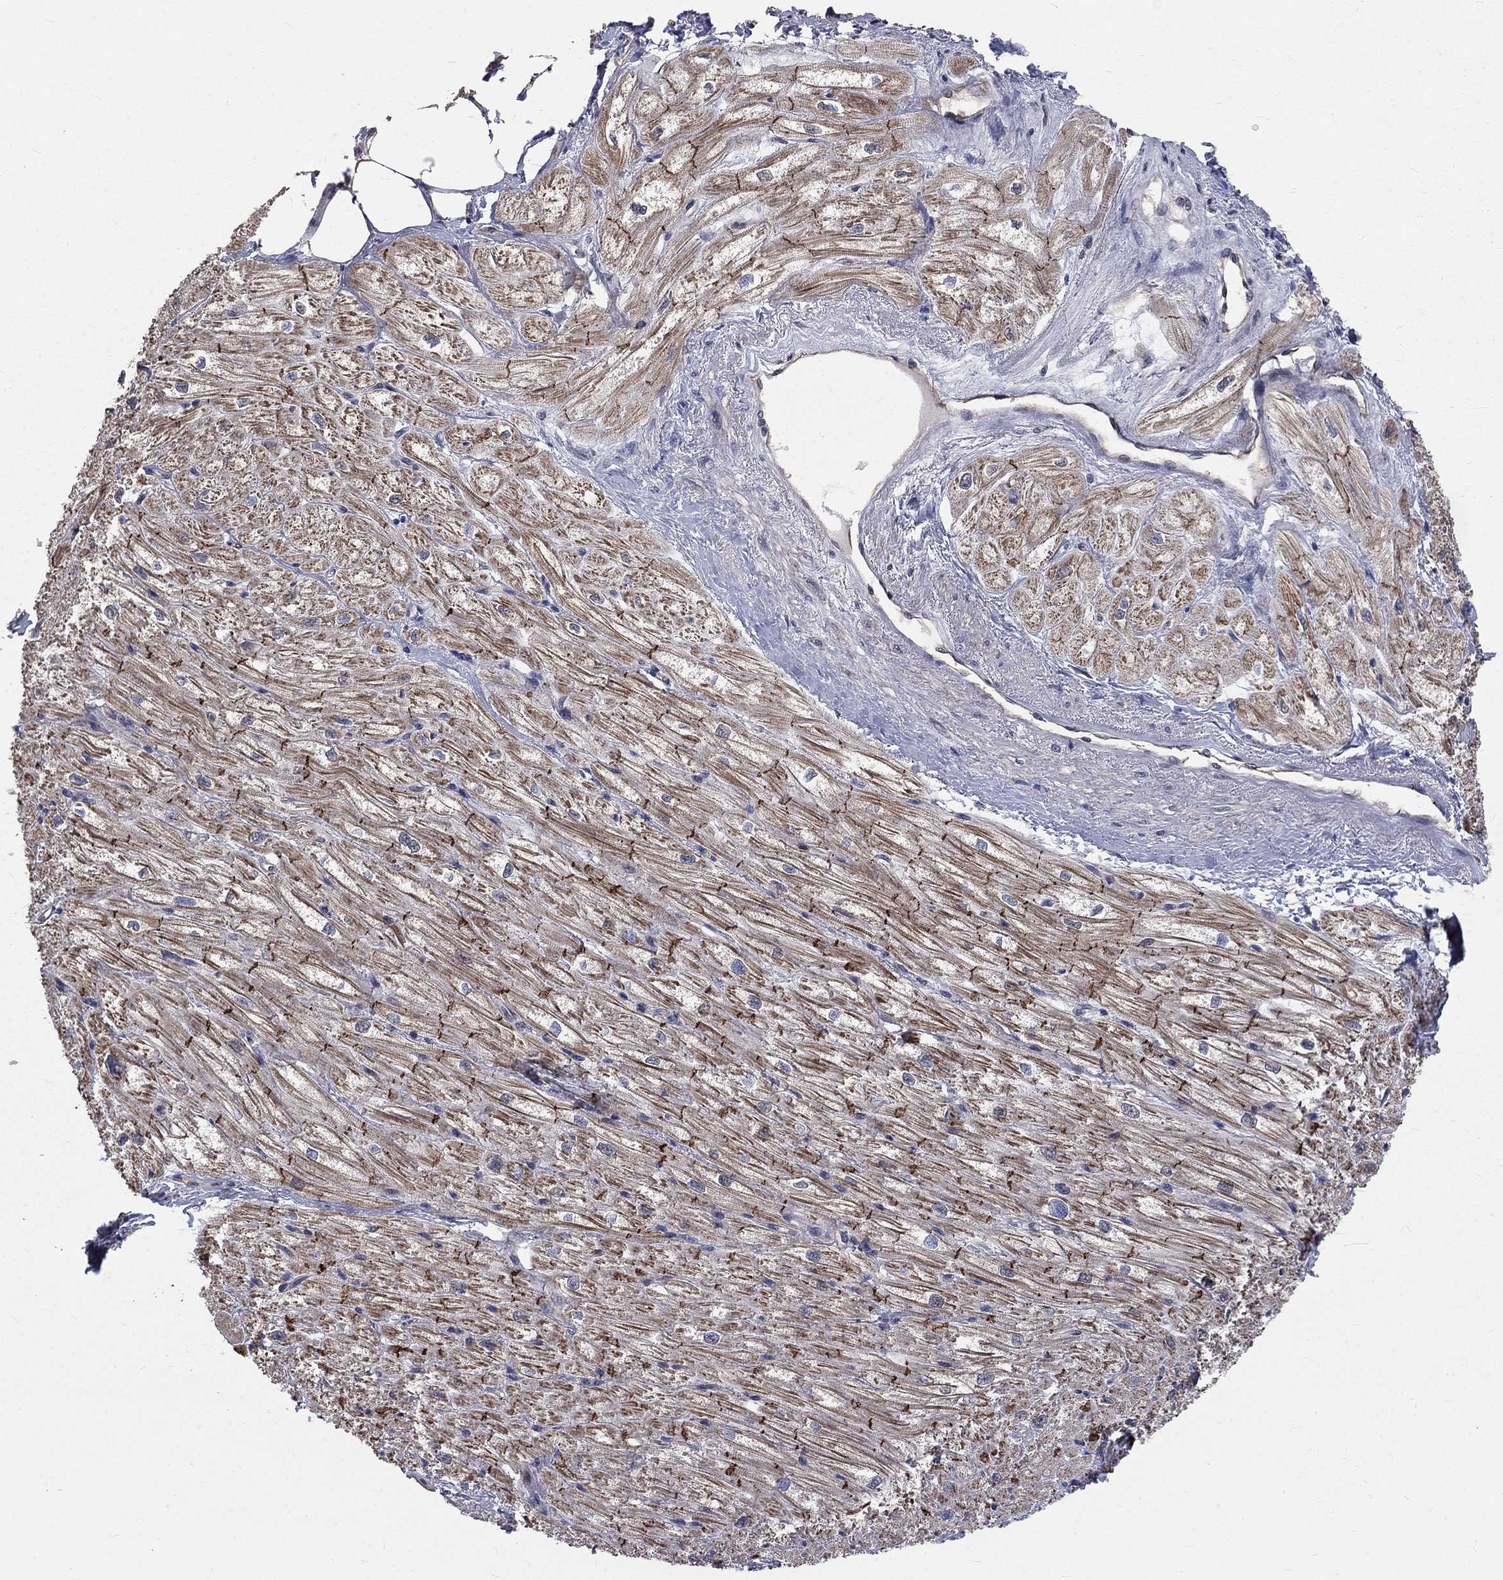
{"staining": {"intensity": "strong", "quantity": "<25%", "location": "cytoplasmic/membranous"}, "tissue": "heart muscle", "cell_type": "Cardiomyocytes", "image_type": "normal", "snomed": [{"axis": "morphology", "description": "Normal tissue, NOS"}, {"axis": "topography", "description": "Heart"}], "caption": "The photomicrograph shows a brown stain indicating the presence of a protein in the cytoplasmic/membranous of cardiomyocytes in heart muscle. (brown staining indicates protein expression, while blue staining denotes nuclei).", "gene": "CHST5", "patient": {"sex": "male", "age": 57}}